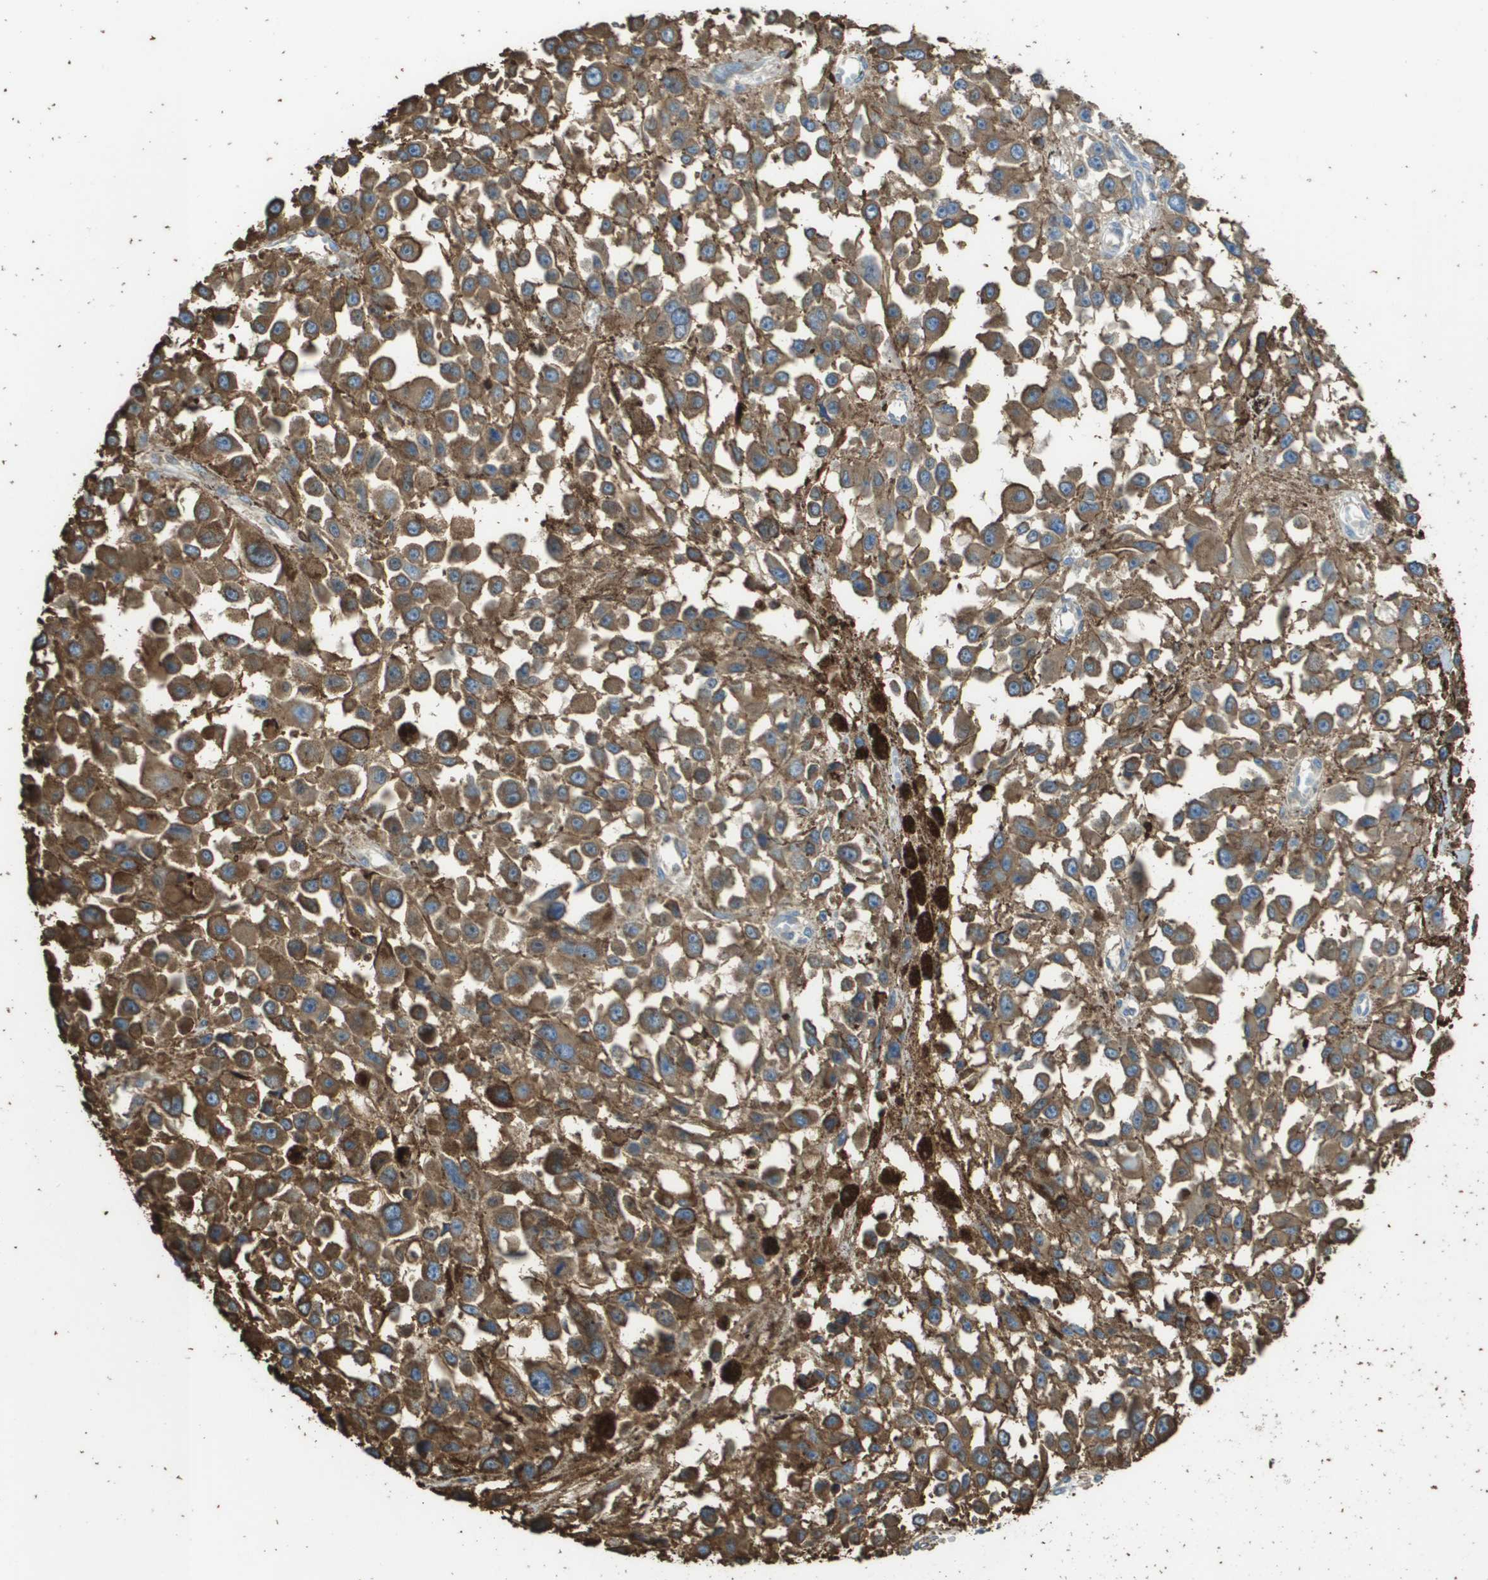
{"staining": {"intensity": "moderate", "quantity": ">75%", "location": "cytoplasmic/membranous"}, "tissue": "melanoma", "cell_type": "Tumor cells", "image_type": "cancer", "snomed": [{"axis": "morphology", "description": "Malignant melanoma, Metastatic site"}, {"axis": "topography", "description": "Lymph node"}], "caption": "Moderate cytoplasmic/membranous protein staining is identified in approximately >75% of tumor cells in melanoma.", "gene": "PASK", "patient": {"sex": "male", "age": 59}}